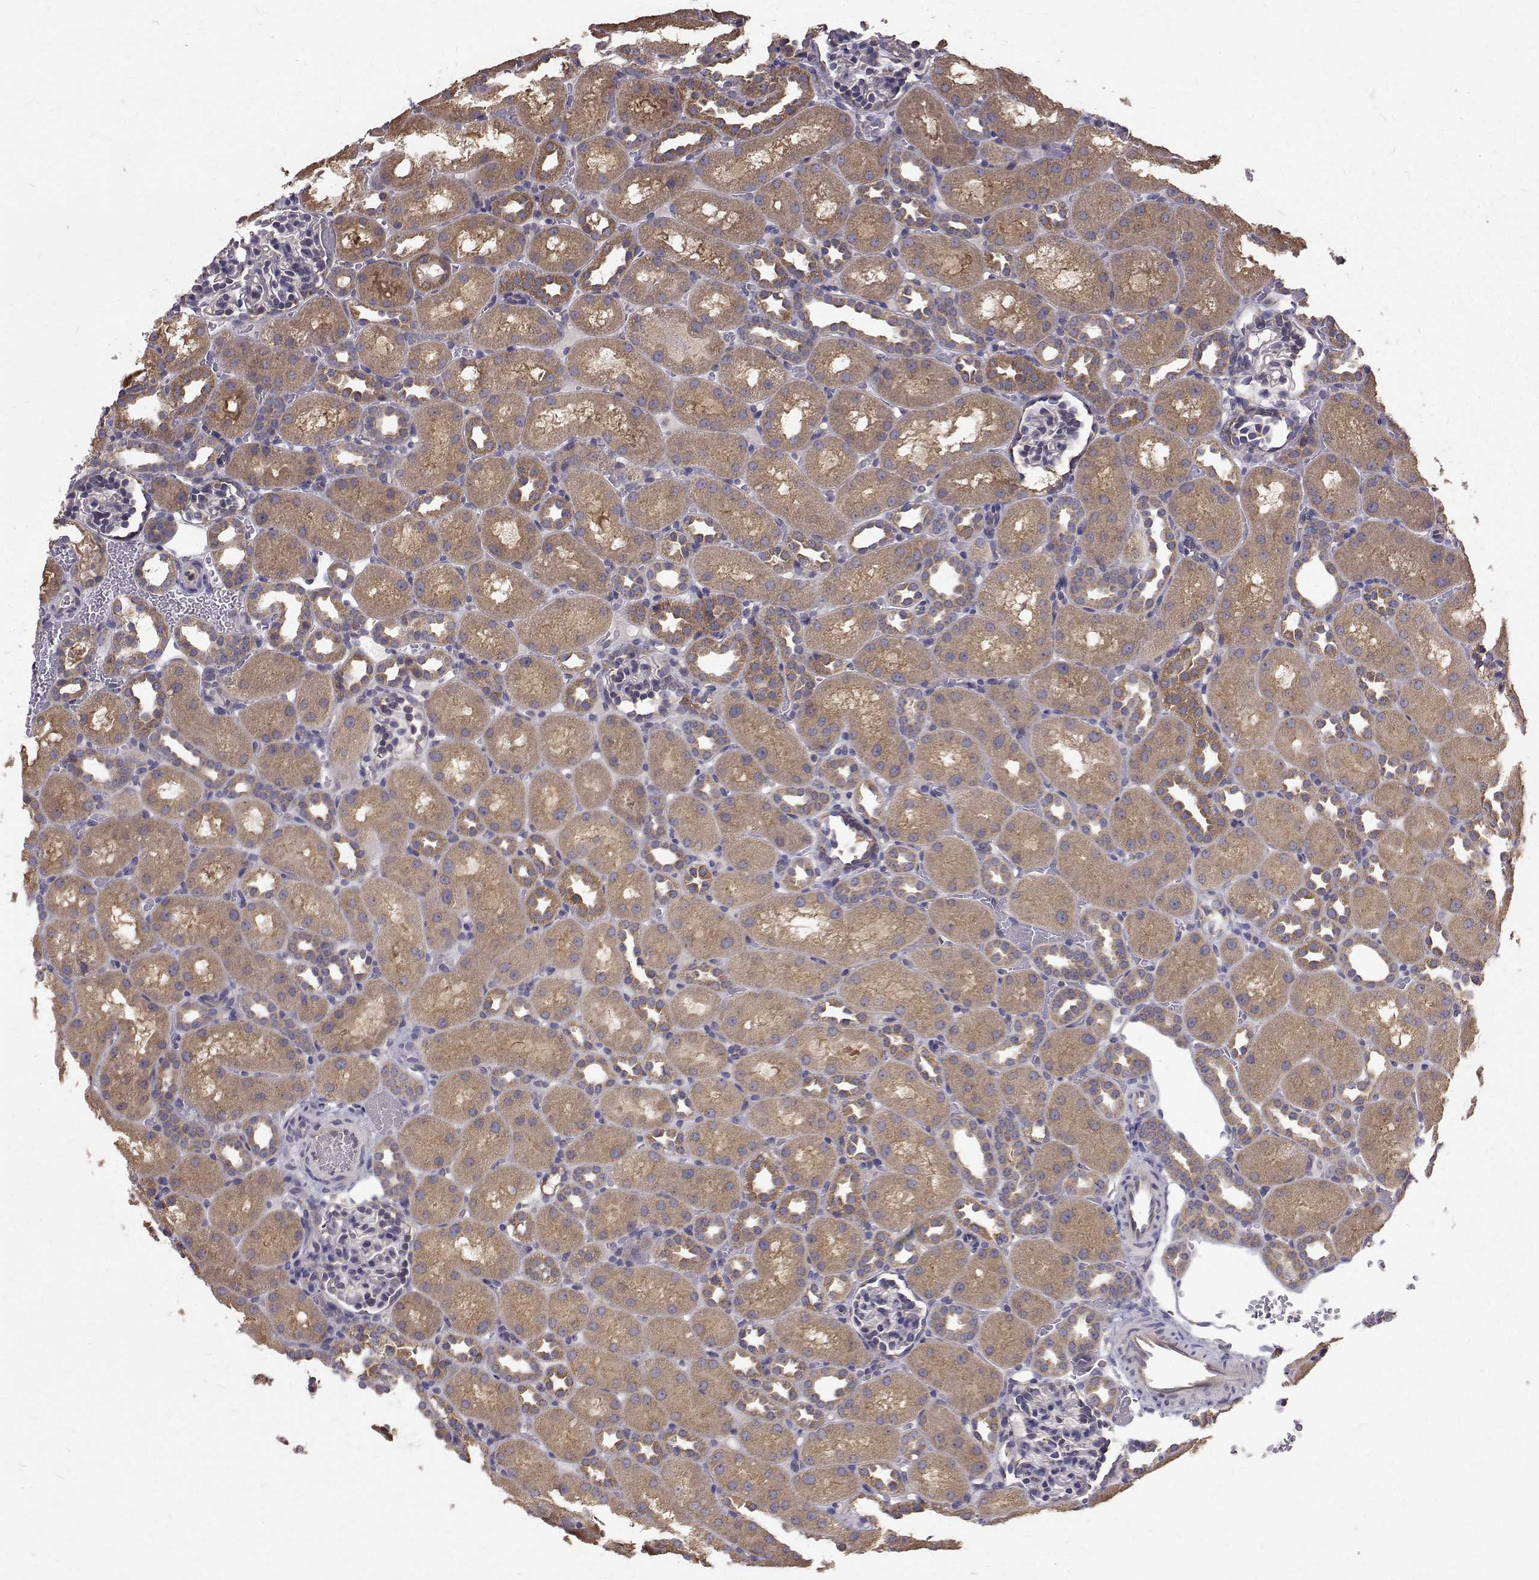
{"staining": {"intensity": "moderate", "quantity": "<25%", "location": "cytoplasmic/membranous"}, "tissue": "kidney", "cell_type": "Cells in glomeruli", "image_type": "normal", "snomed": [{"axis": "morphology", "description": "Normal tissue, NOS"}, {"axis": "topography", "description": "Kidney"}], "caption": "A high-resolution image shows immunohistochemistry staining of normal kidney, which demonstrates moderate cytoplasmic/membranous positivity in approximately <25% of cells in glomeruli. (Brightfield microscopy of DAB IHC at high magnification).", "gene": "FARSB", "patient": {"sex": "male", "age": 1}}